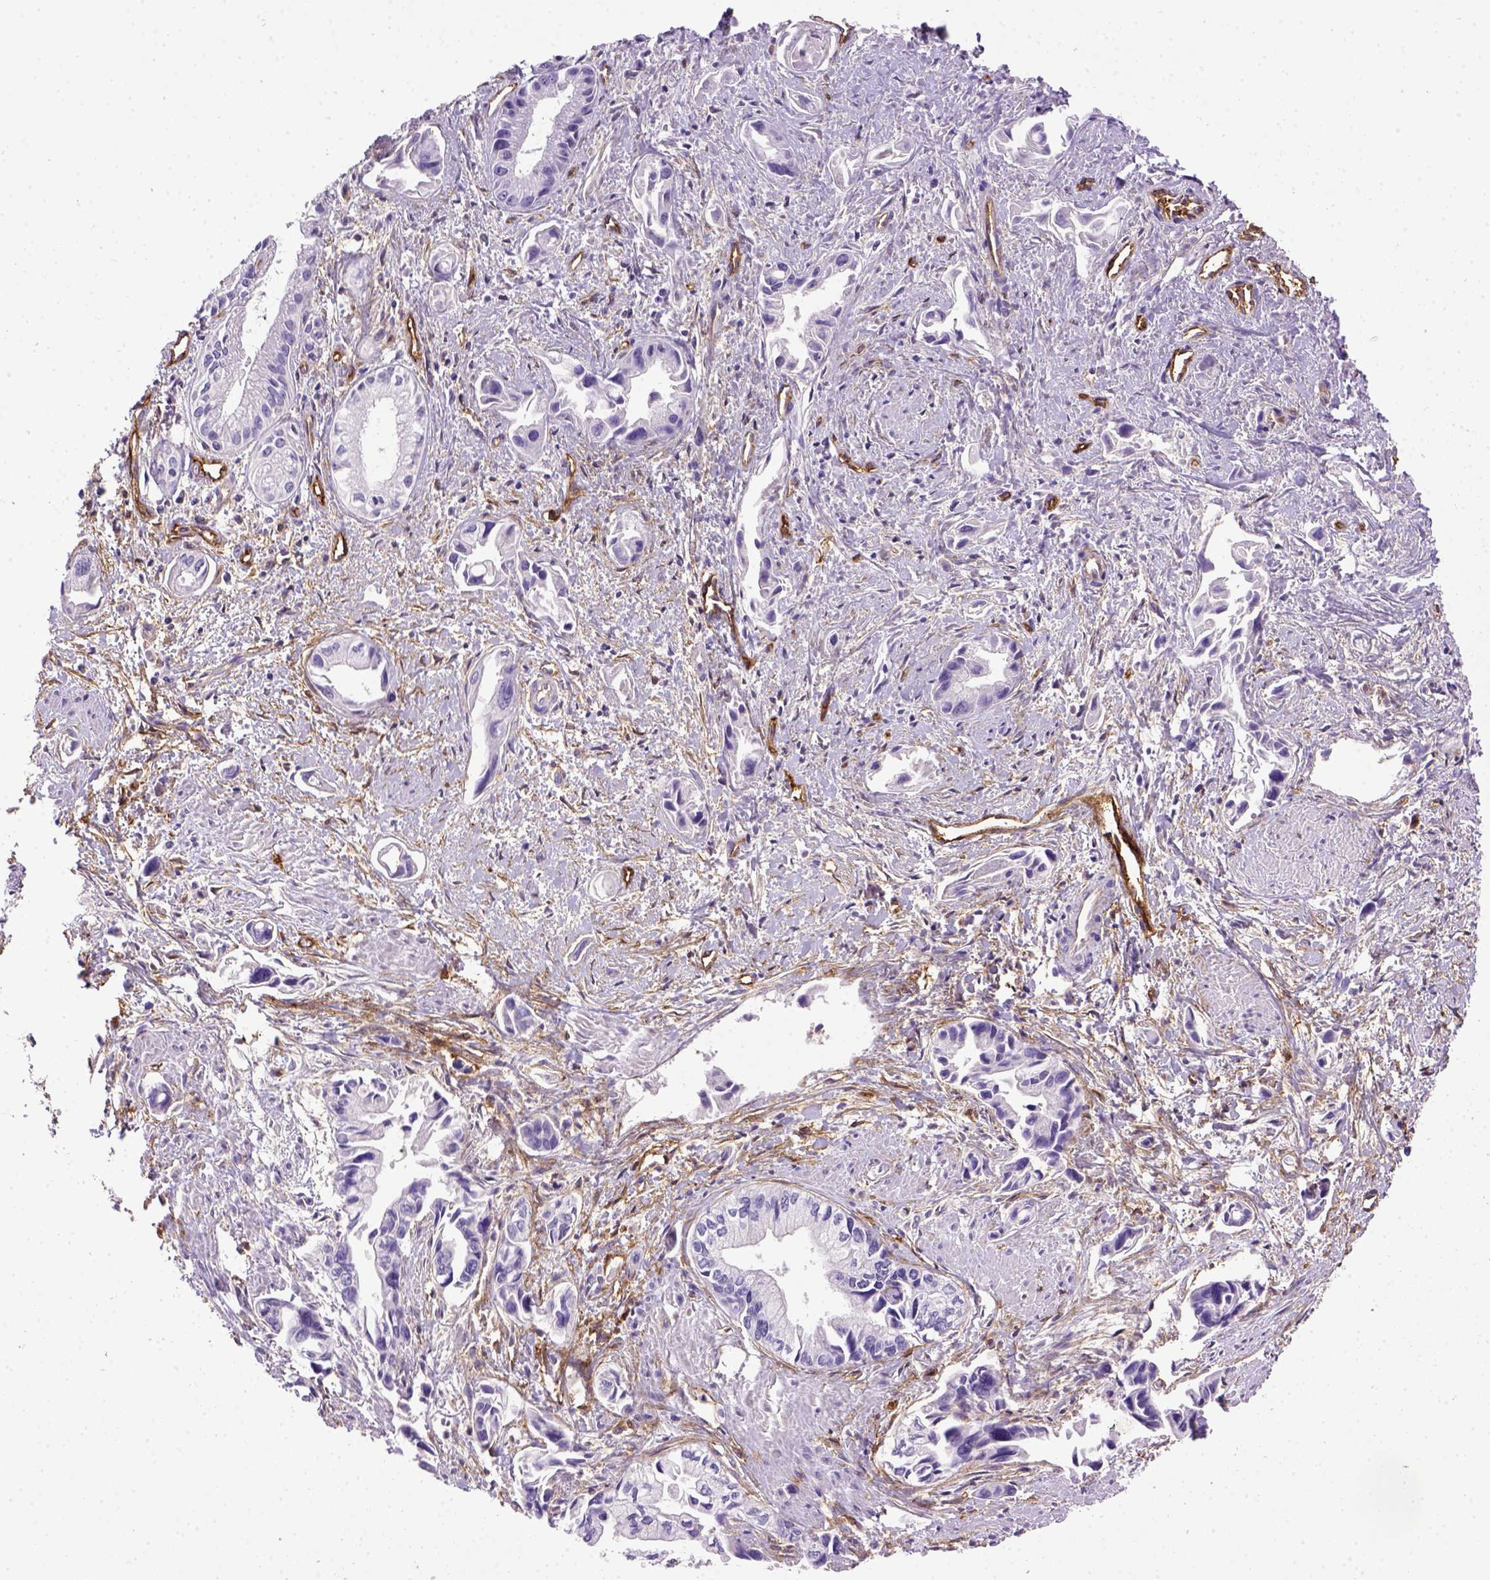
{"staining": {"intensity": "negative", "quantity": "none", "location": "none"}, "tissue": "pancreatic cancer", "cell_type": "Tumor cells", "image_type": "cancer", "snomed": [{"axis": "morphology", "description": "Adenocarcinoma, NOS"}, {"axis": "topography", "description": "Pancreas"}], "caption": "Human pancreatic cancer (adenocarcinoma) stained for a protein using immunohistochemistry exhibits no expression in tumor cells.", "gene": "ENG", "patient": {"sex": "female", "age": 61}}